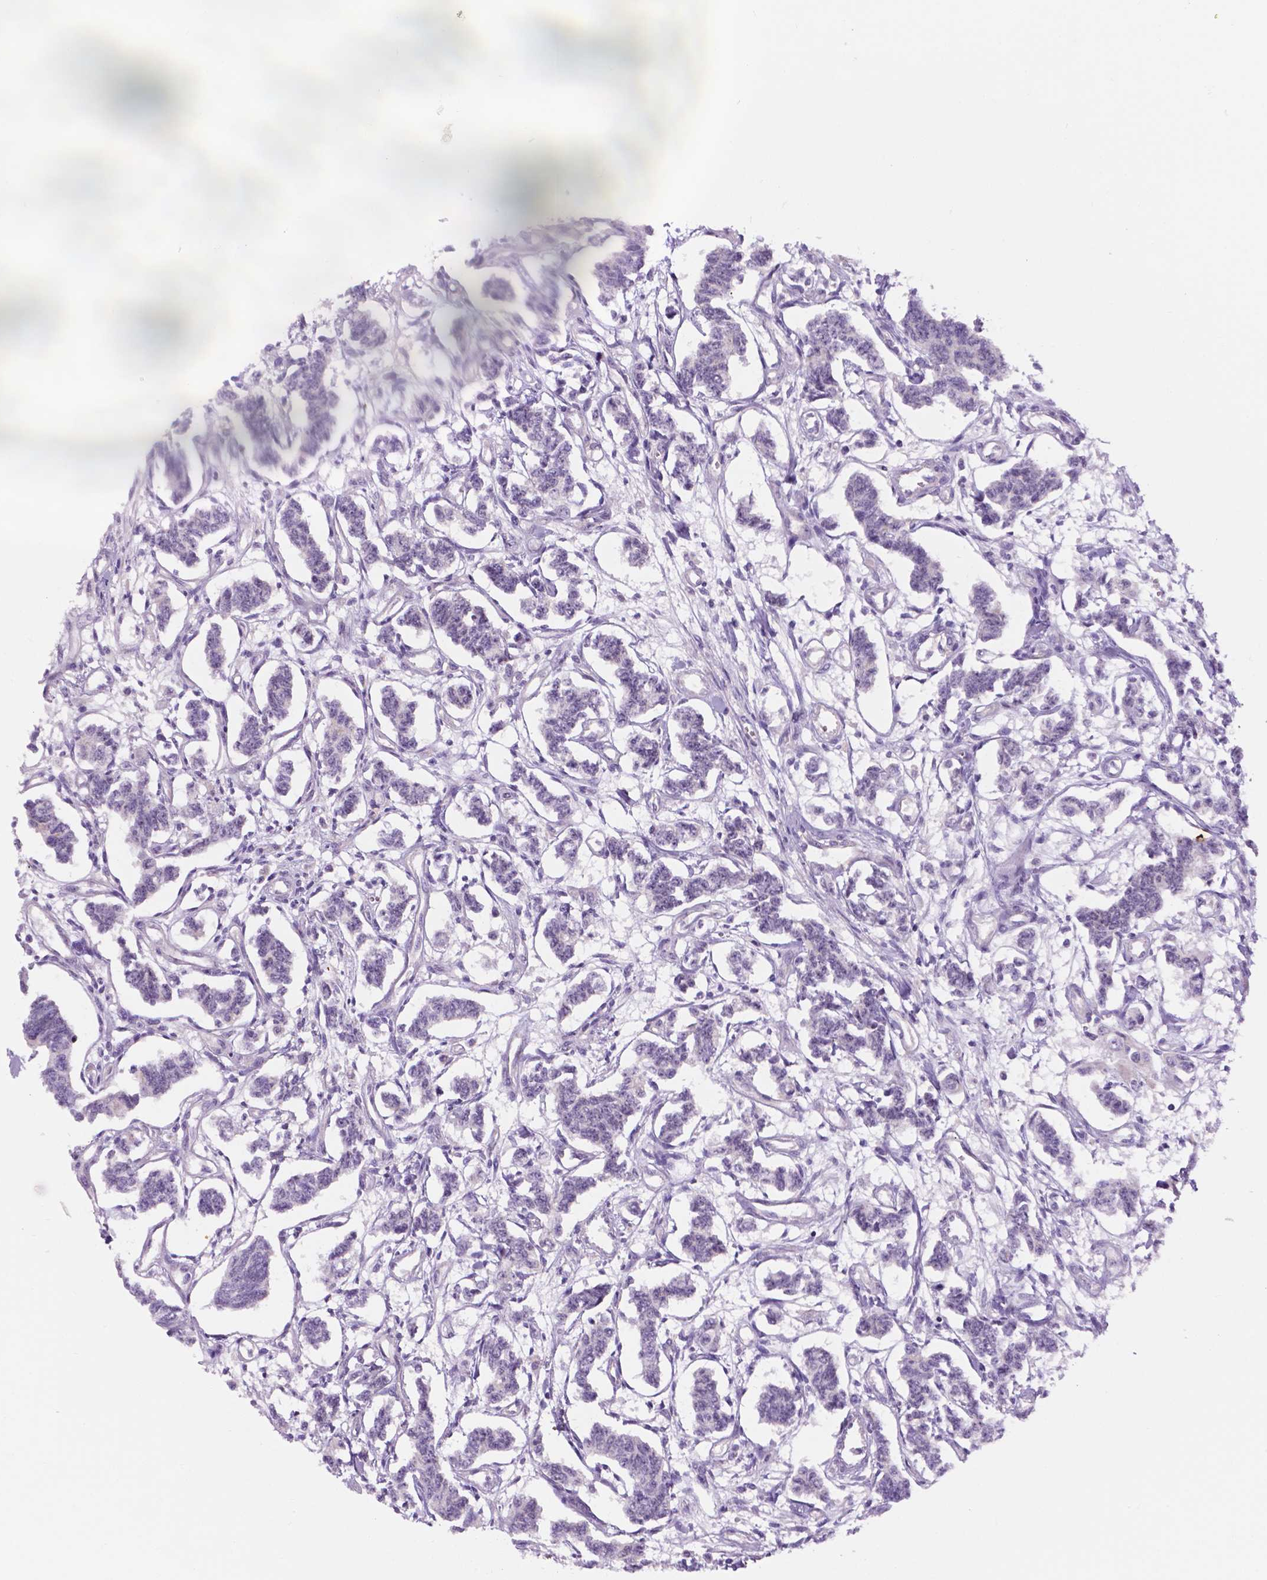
{"staining": {"intensity": "negative", "quantity": "none", "location": "none"}, "tissue": "carcinoid", "cell_type": "Tumor cells", "image_type": "cancer", "snomed": [{"axis": "morphology", "description": "Carcinoid, malignant, NOS"}, {"axis": "topography", "description": "Kidney"}], "caption": "IHC photomicrograph of neoplastic tissue: malignant carcinoid stained with DAB (3,3'-diaminobenzidine) shows no significant protein positivity in tumor cells.", "gene": "FAM50B", "patient": {"sex": "female", "age": 41}}